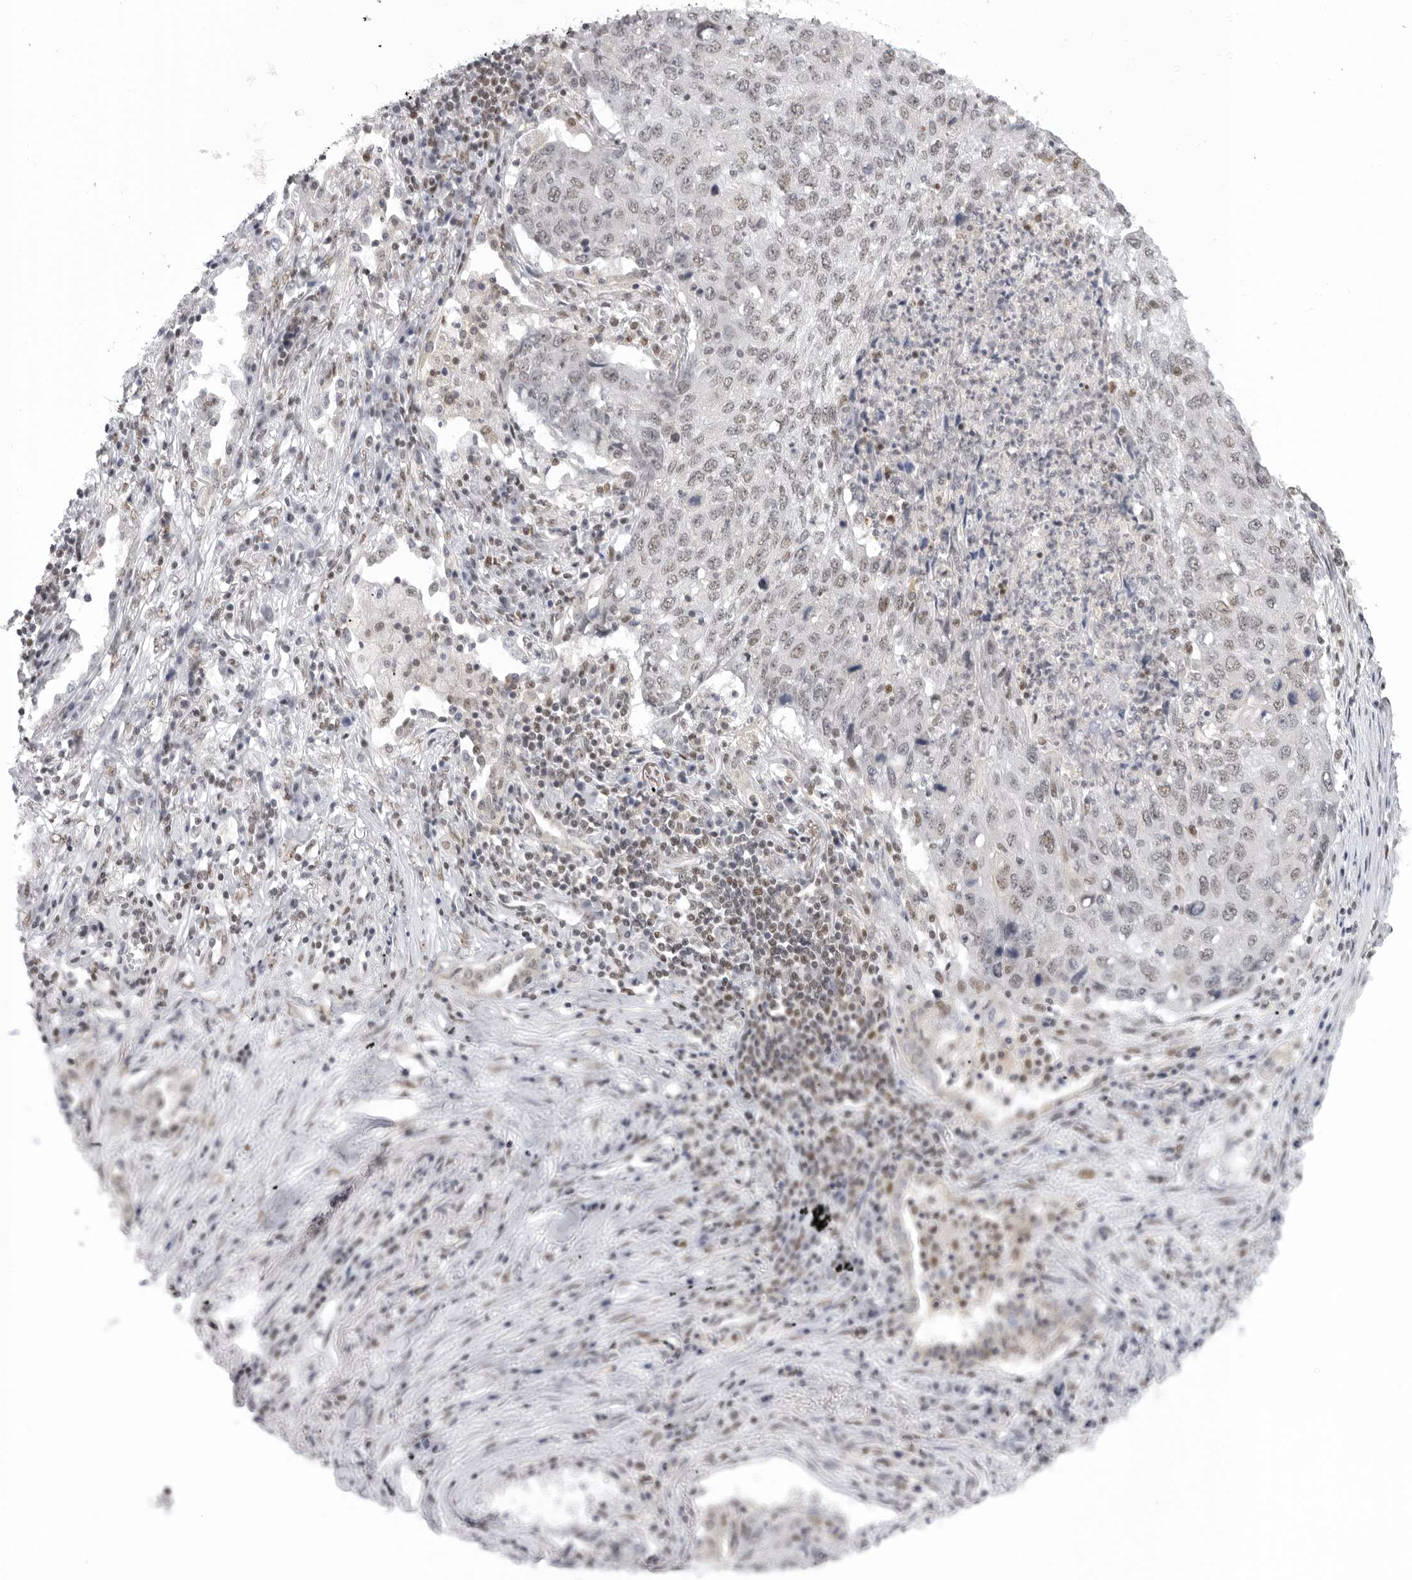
{"staining": {"intensity": "weak", "quantity": "<25%", "location": "nuclear"}, "tissue": "lung cancer", "cell_type": "Tumor cells", "image_type": "cancer", "snomed": [{"axis": "morphology", "description": "Squamous cell carcinoma, NOS"}, {"axis": "topography", "description": "Lung"}], "caption": "Micrograph shows no protein positivity in tumor cells of lung cancer tissue.", "gene": "RPA2", "patient": {"sex": "female", "age": 63}}